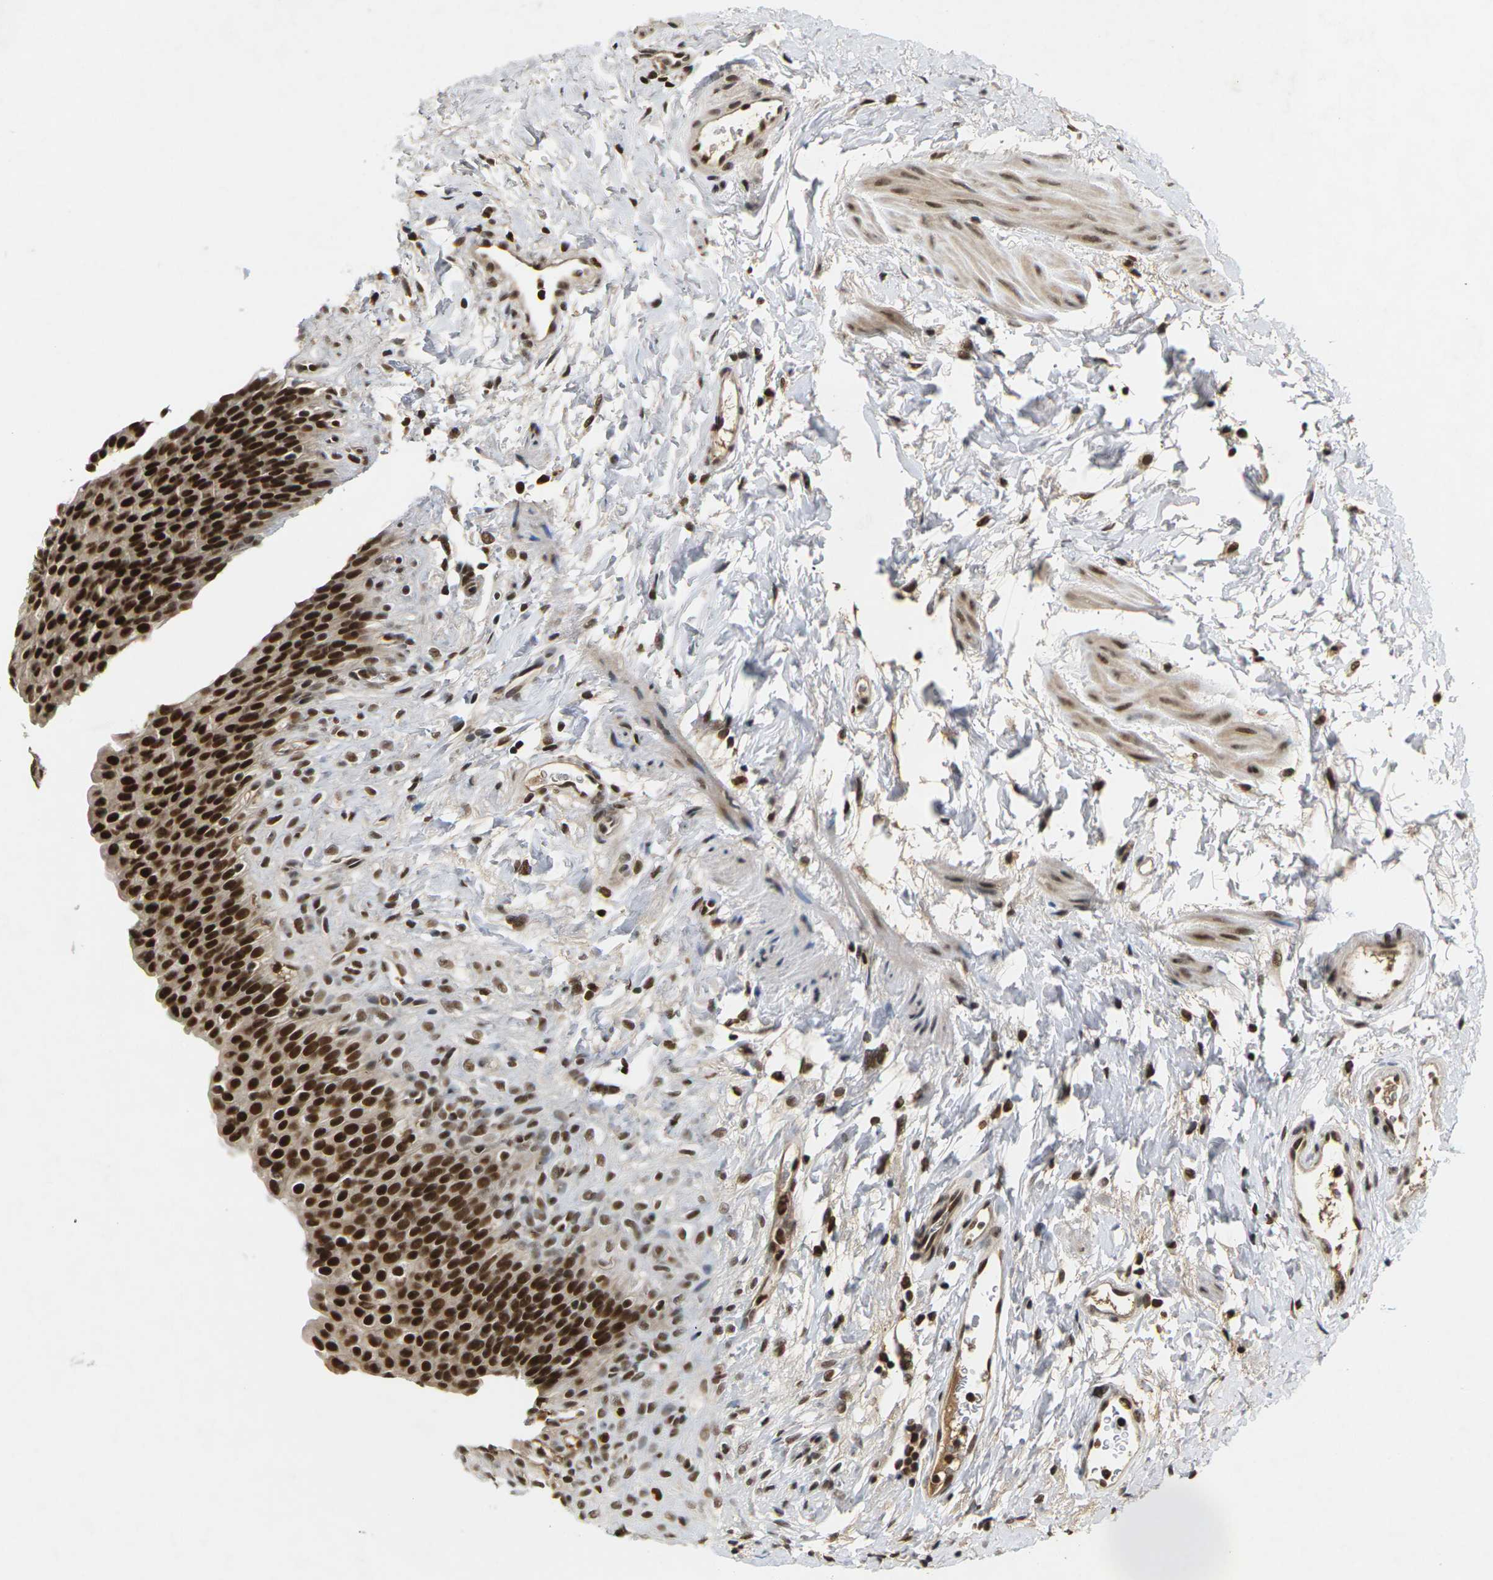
{"staining": {"intensity": "strong", "quantity": ">75%", "location": "cytoplasmic/membranous,nuclear"}, "tissue": "urinary bladder", "cell_type": "Urothelial cells", "image_type": "normal", "snomed": [{"axis": "morphology", "description": "Normal tissue, NOS"}, {"axis": "topography", "description": "Urinary bladder"}], "caption": "Immunohistochemistry (IHC) (DAB) staining of unremarkable urinary bladder displays strong cytoplasmic/membranous,nuclear protein expression in approximately >75% of urothelial cells. (DAB = brown stain, brightfield microscopy at high magnification).", "gene": "NELFA", "patient": {"sex": "female", "age": 79}}